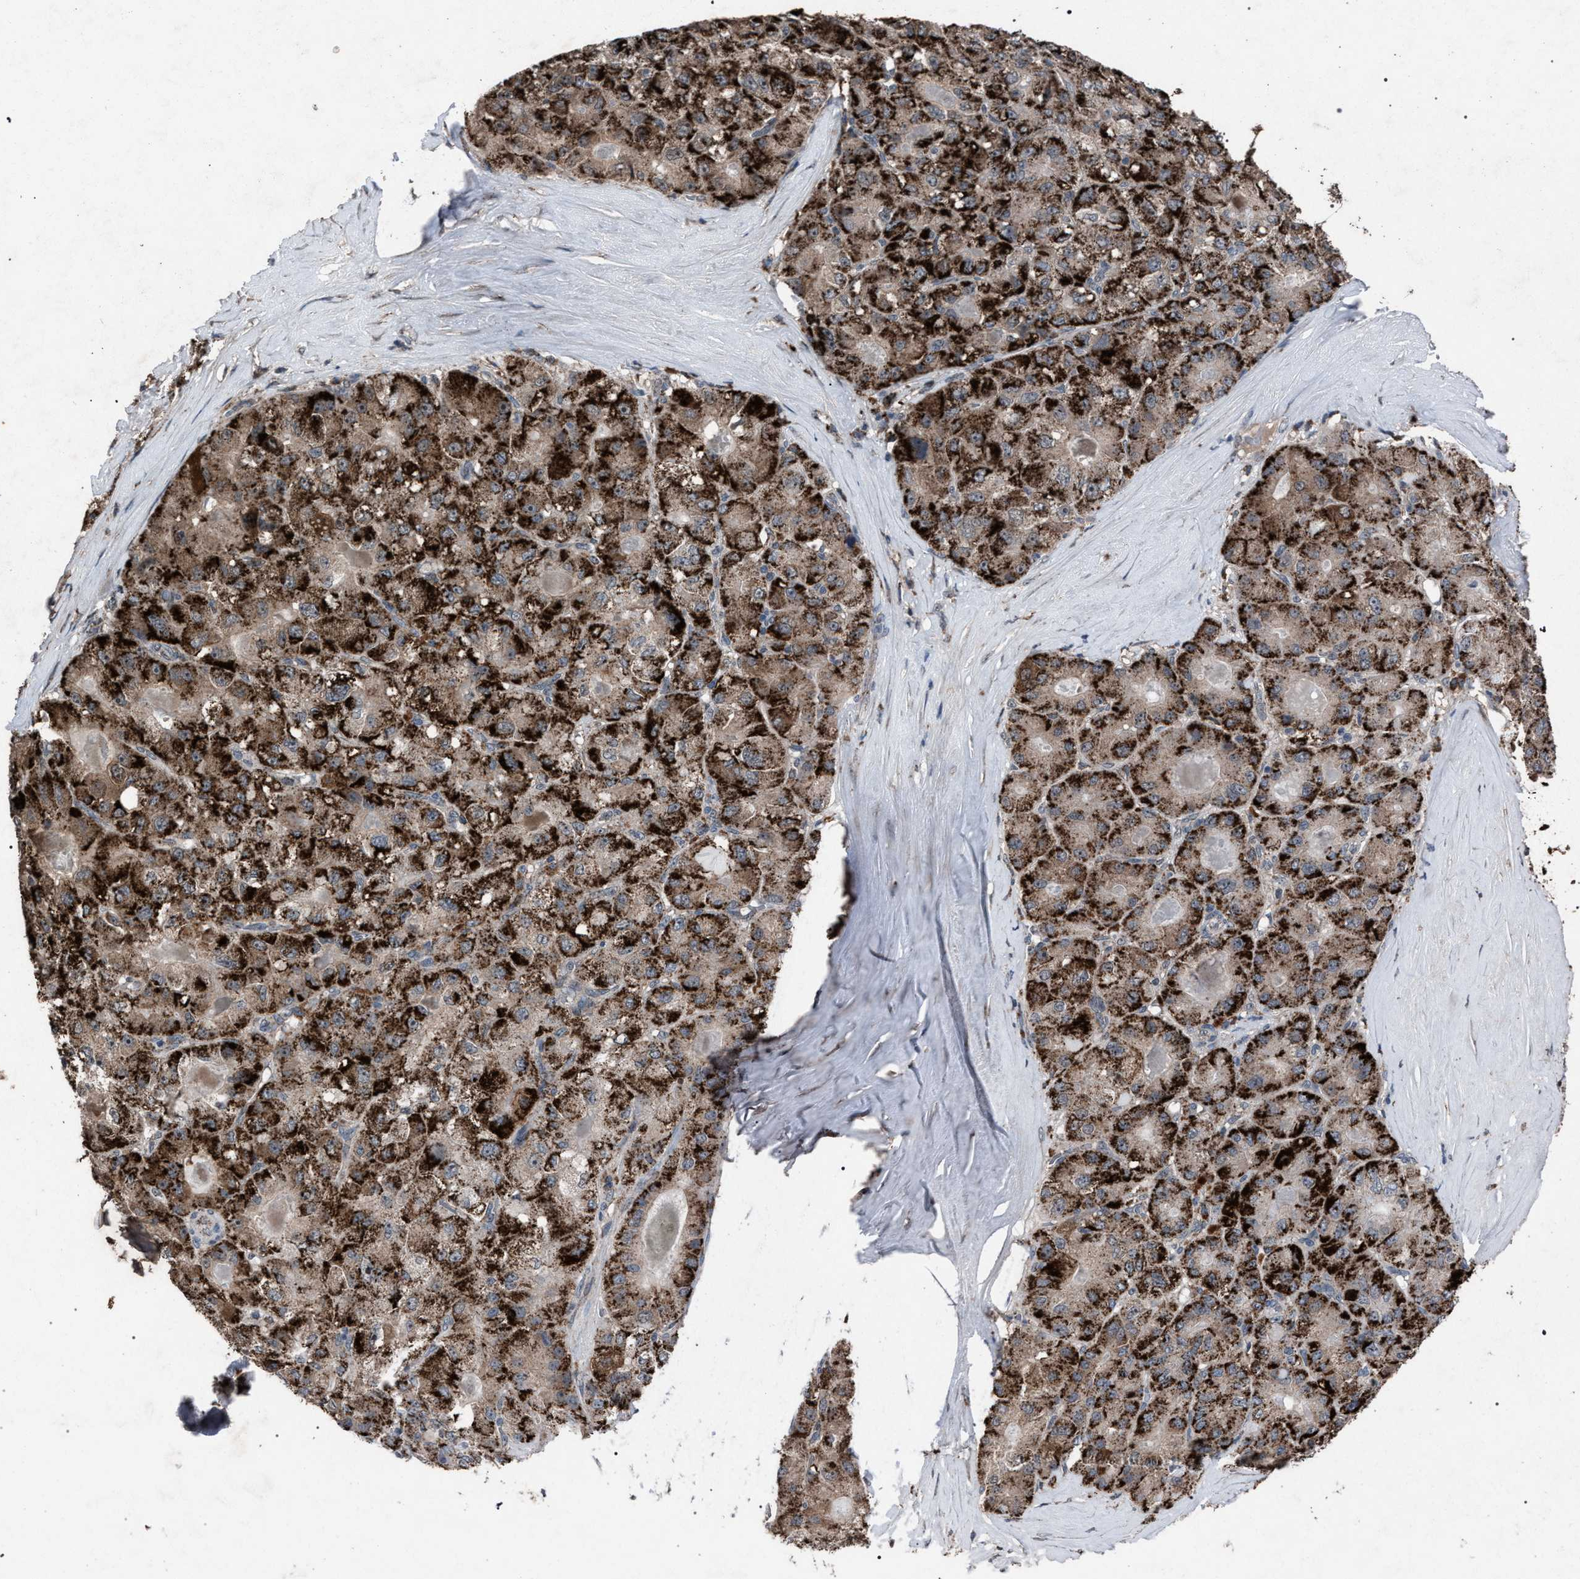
{"staining": {"intensity": "strong", "quantity": ">75%", "location": "cytoplasmic/membranous"}, "tissue": "liver cancer", "cell_type": "Tumor cells", "image_type": "cancer", "snomed": [{"axis": "morphology", "description": "Carcinoma, Hepatocellular, NOS"}, {"axis": "topography", "description": "Liver"}], "caption": "A high-resolution photomicrograph shows immunohistochemistry (IHC) staining of liver hepatocellular carcinoma, which exhibits strong cytoplasmic/membranous positivity in about >75% of tumor cells. (DAB (3,3'-diaminobenzidine) IHC with brightfield microscopy, high magnification).", "gene": "HSD17B4", "patient": {"sex": "male", "age": 80}}